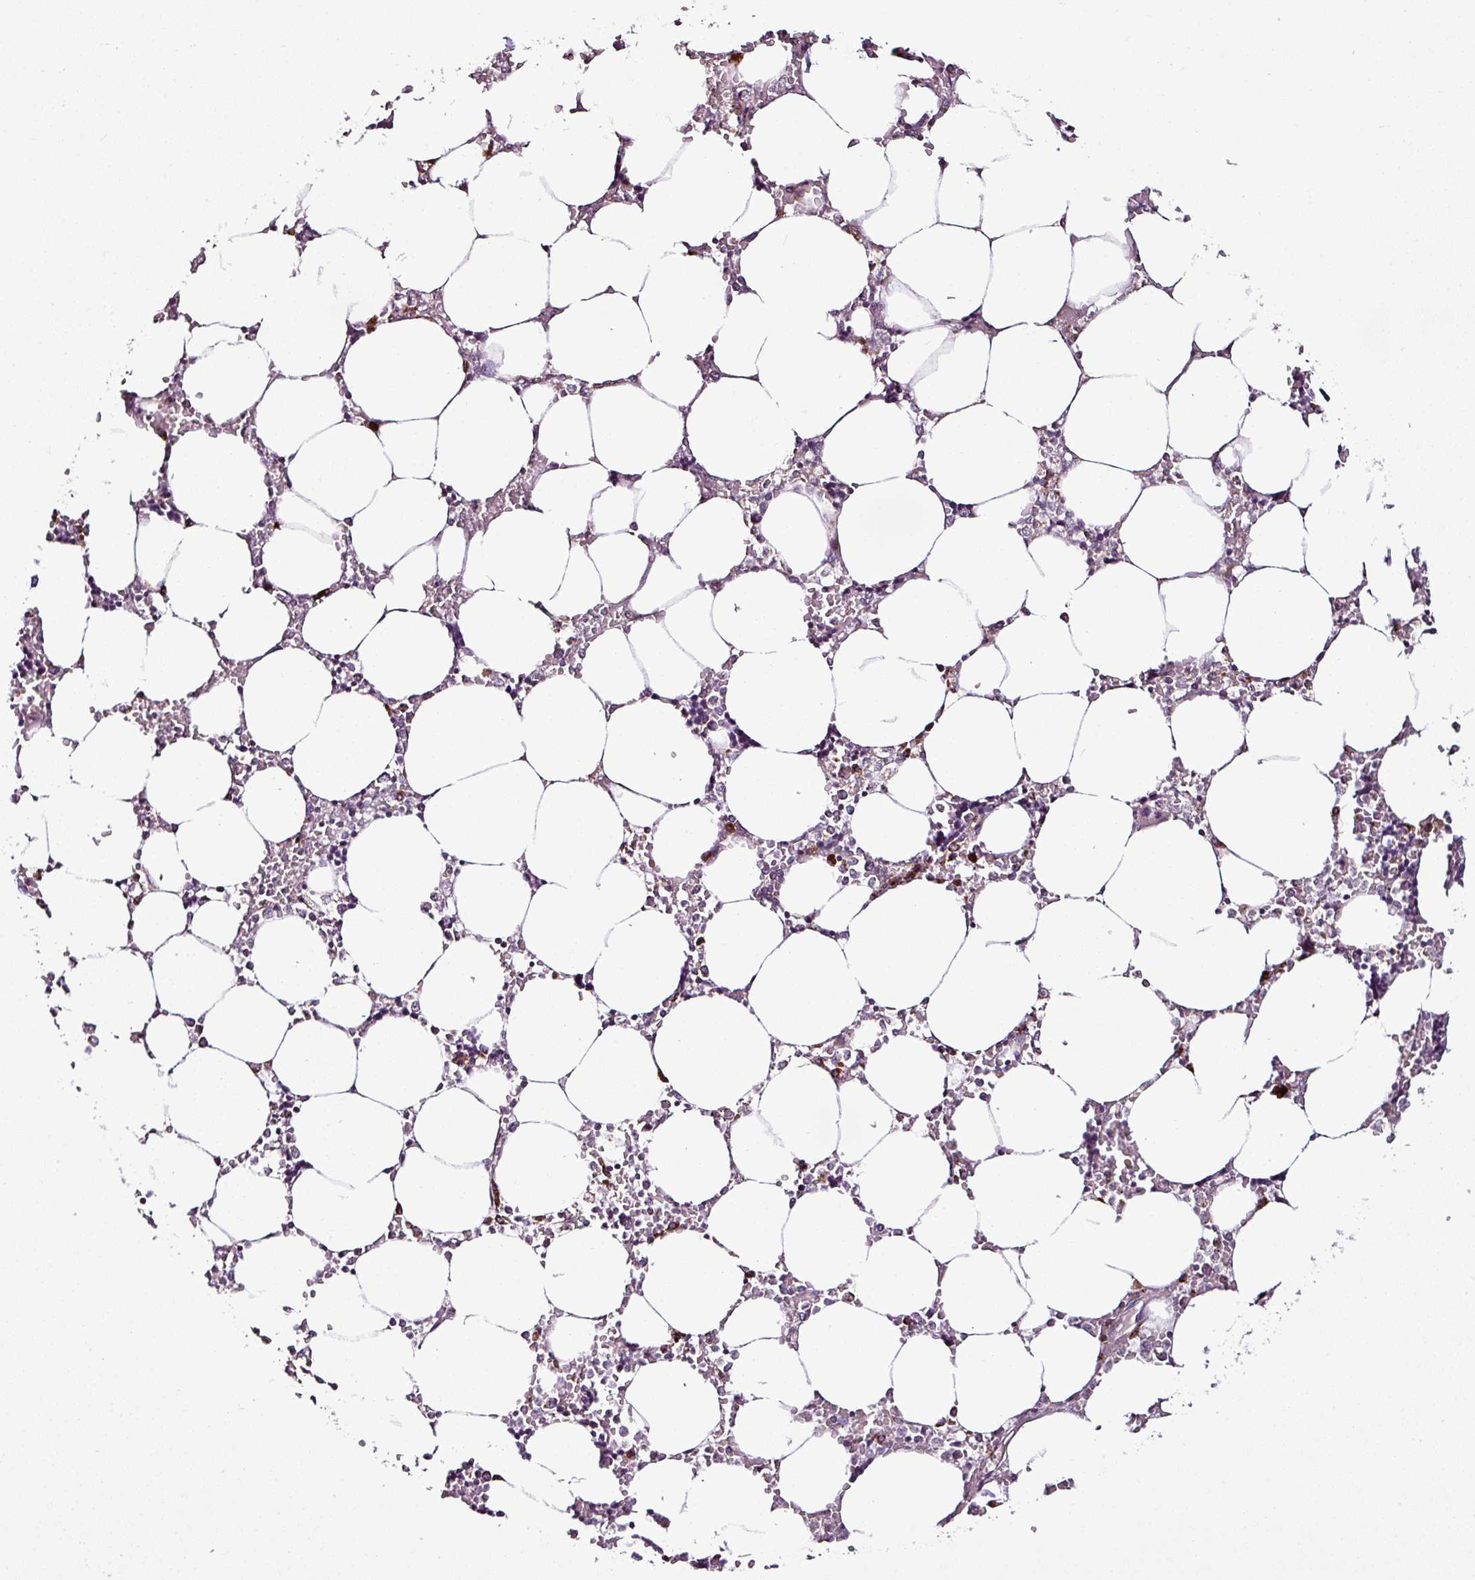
{"staining": {"intensity": "moderate", "quantity": "<25%", "location": "cytoplasmic/membranous"}, "tissue": "bone marrow", "cell_type": "Hematopoietic cells", "image_type": "normal", "snomed": [{"axis": "morphology", "description": "Normal tissue, NOS"}, {"axis": "topography", "description": "Bone marrow"}], "caption": "Protein staining of normal bone marrow shows moderate cytoplasmic/membranous staining in approximately <25% of hematopoietic cells.", "gene": "DPAGT1", "patient": {"sex": "male", "age": 64}}